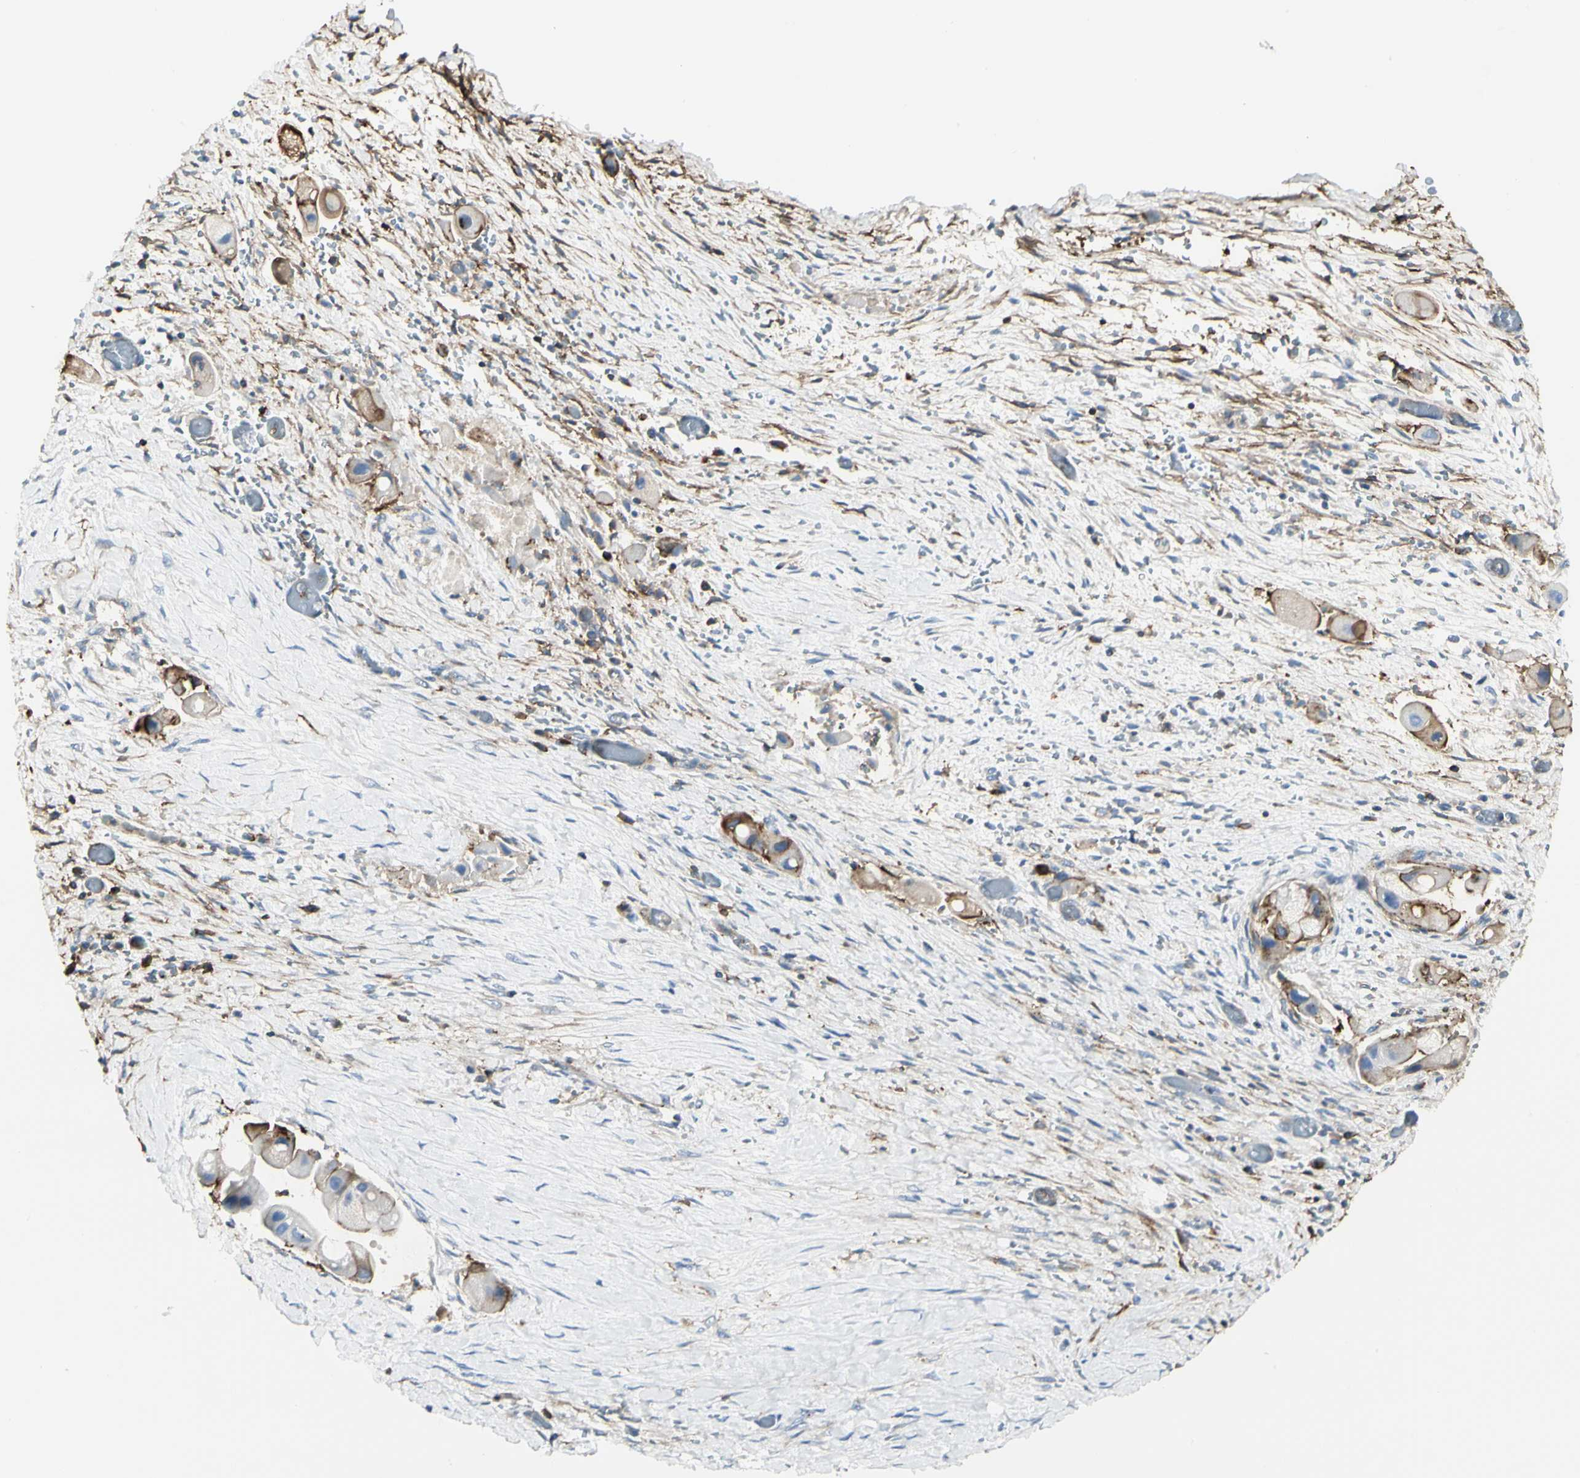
{"staining": {"intensity": "strong", "quantity": "25%-75%", "location": "cytoplasmic/membranous"}, "tissue": "liver cancer", "cell_type": "Tumor cells", "image_type": "cancer", "snomed": [{"axis": "morphology", "description": "Normal tissue, NOS"}, {"axis": "morphology", "description": "Cholangiocarcinoma"}, {"axis": "topography", "description": "Liver"}, {"axis": "topography", "description": "Peripheral nerve tissue"}], "caption": "An image of human cholangiocarcinoma (liver) stained for a protein displays strong cytoplasmic/membranous brown staining in tumor cells.", "gene": "CLEC2B", "patient": {"sex": "male", "age": 50}}